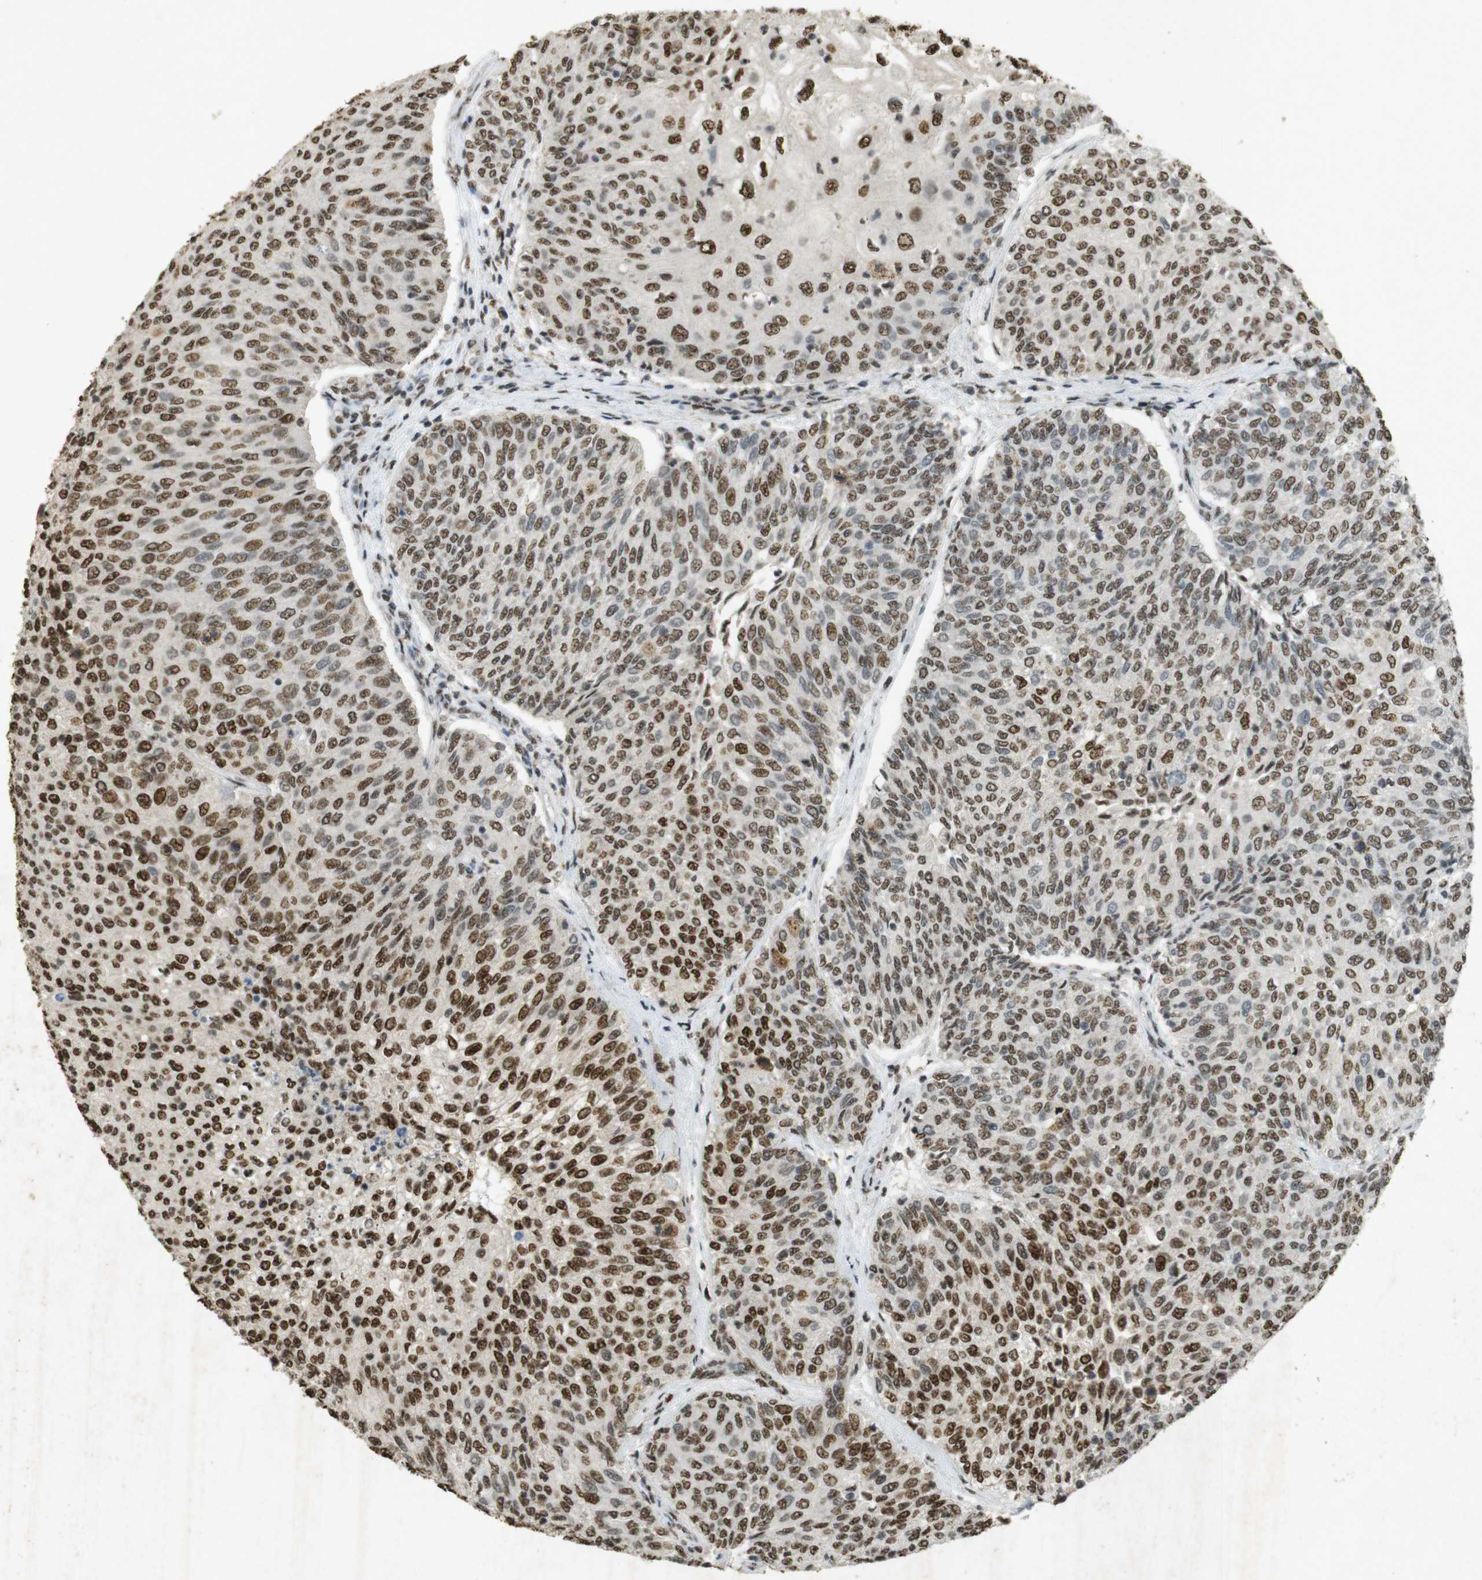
{"staining": {"intensity": "moderate", "quantity": ">75%", "location": "nuclear"}, "tissue": "urothelial cancer", "cell_type": "Tumor cells", "image_type": "cancer", "snomed": [{"axis": "morphology", "description": "Urothelial carcinoma, Low grade"}, {"axis": "topography", "description": "Urinary bladder"}], "caption": "This photomicrograph displays urothelial carcinoma (low-grade) stained with immunohistochemistry (IHC) to label a protein in brown. The nuclear of tumor cells show moderate positivity for the protein. Nuclei are counter-stained blue.", "gene": "GATA4", "patient": {"sex": "female", "age": 79}}